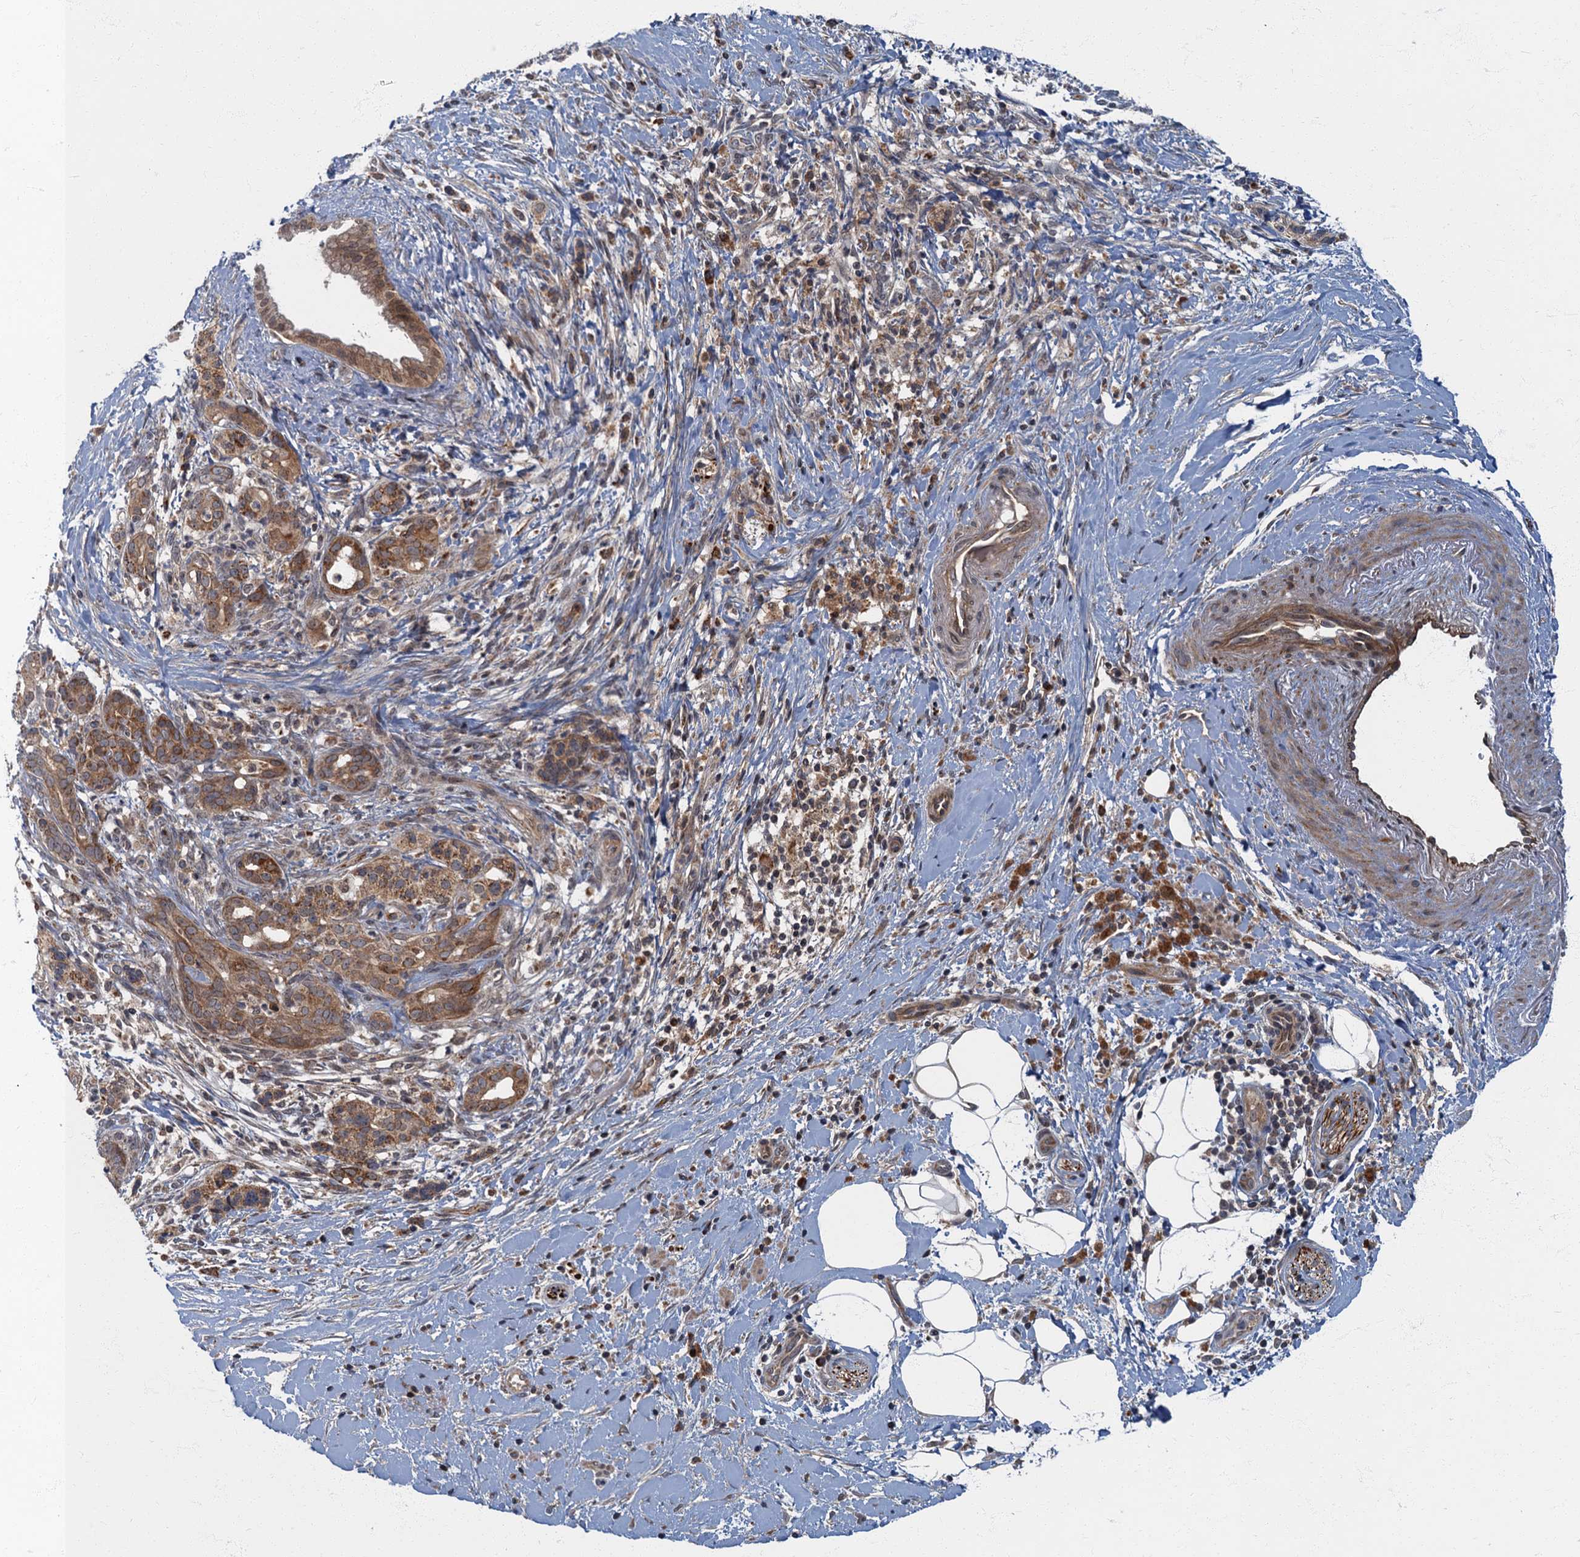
{"staining": {"intensity": "moderate", "quantity": ">75%", "location": "cytoplasmic/membranous"}, "tissue": "pancreatic cancer", "cell_type": "Tumor cells", "image_type": "cancer", "snomed": [{"axis": "morphology", "description": "Adenocarcinoma, NOS"}, {"axis": "topography", "description": "Pancreas"}], "caption": "This micrograph shows pancreatic cancer (adenocarcinoma) stained with IHC to label a protein in brown. The cytoplasmic/membranous of tumor cells show moderate positivity for the protein. Nuclei are counter-stained blue.", "gene": "SLC11A2", "patient": {"sex": "male", "age": 58}}